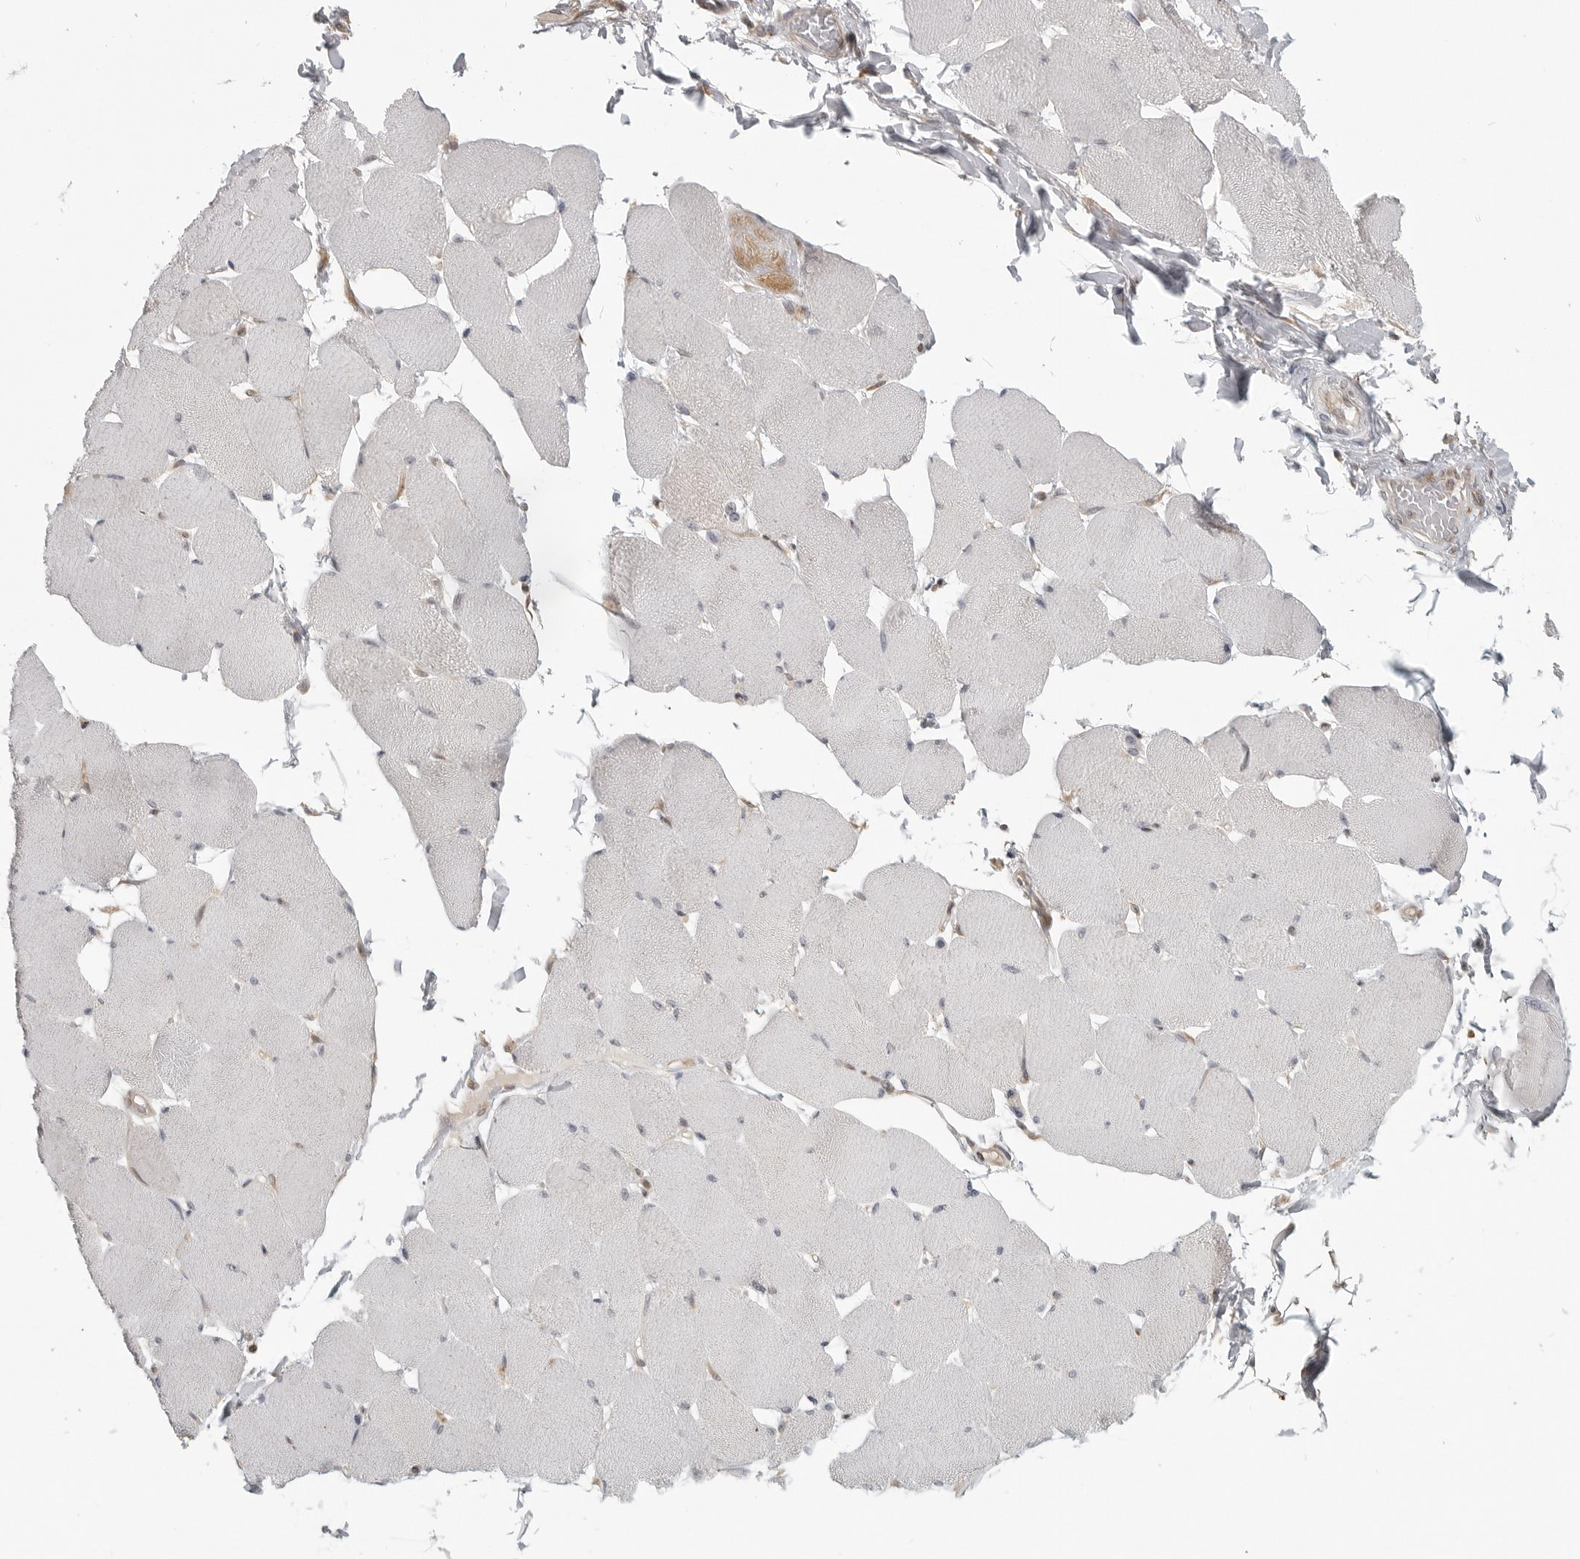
{"staining": {"intensity": "negative", "quantity": "none", "location": "none"}, "tissue": "skeletal muscle", "cell_type": "Myocytes", "image_type": "normal", "snomed": [{"axis": "morphology", "description": "Normal tissue, NOS"}, {"axis": "topography", "description": "Skin"}, {"axis": "topography", "description": "Skeletal muscle"}], "caption": "The image reveals no significant expression in myocytes of skeletal muscle. (DAB (3,3'-diaminobenzidine) immunohistochemistry (IHC) with hematoxylin counter stain).", "gene": "CEP295NL", "patient": {"sex": "male", "age": 83}}